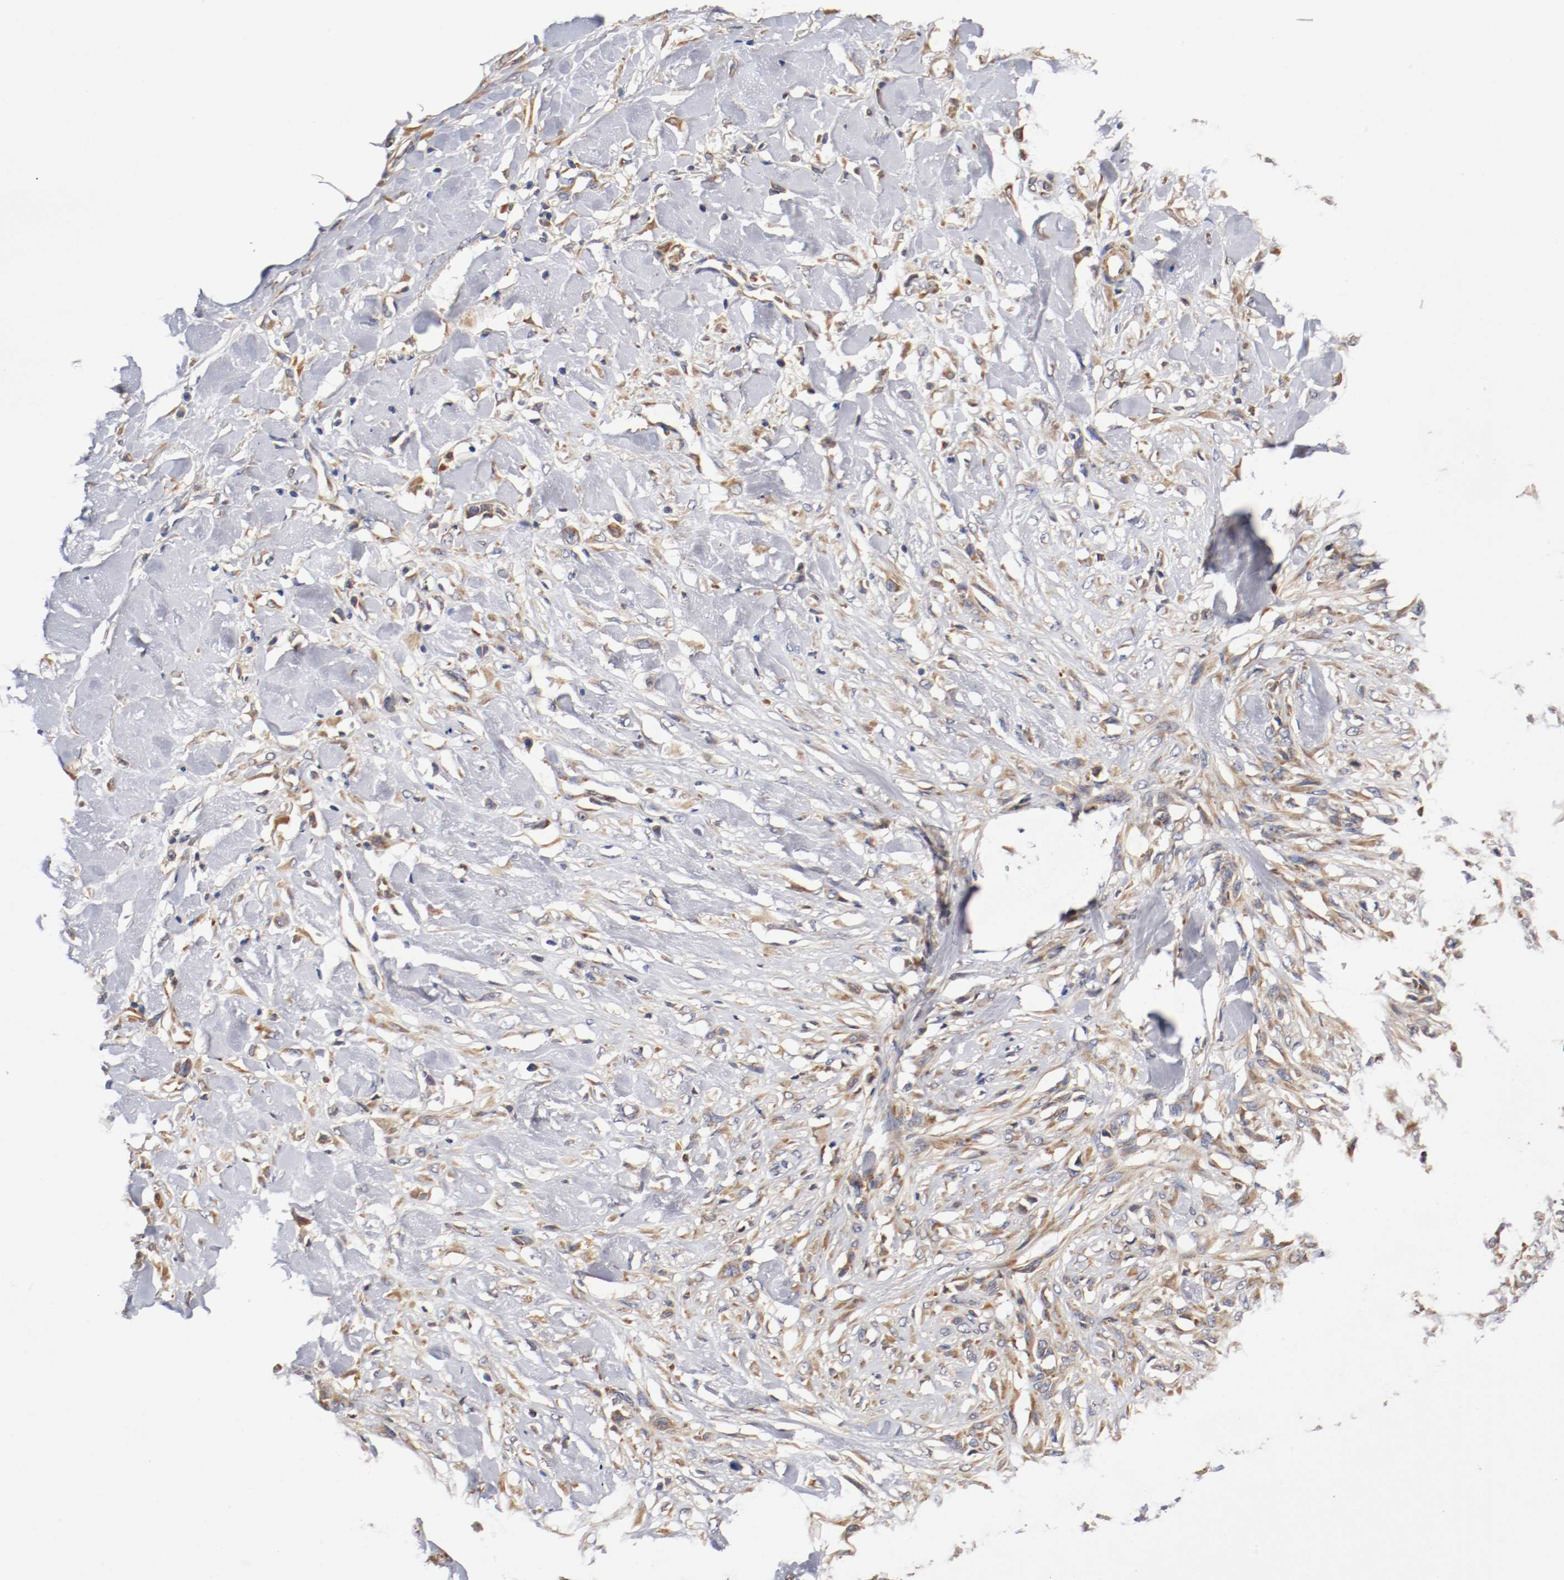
{"staining": {"intensity": "weak", "quantity": ">75%", "location": "cytoplasmic/membranous"}, "tissue": "skin cancer", "cell_type": "Tumor cells", "image_type": "cancer", "snomed": [{"axis": "morphology", "description": "Normal tissue, NOS"}, {"axis": "morphology", "description": "Squamous cell carcinoma, NOS"}, {"axis": "topography", "description": "Skin"}], "caption": "There is low levels of weak cytoplasmic/membranous expression in tumor cells of skin cancer, as demonstrated by immunohistochemical staining (brown color).", "gene": "TNFSF13", "patient": {"sex": "female", "age": 59}}